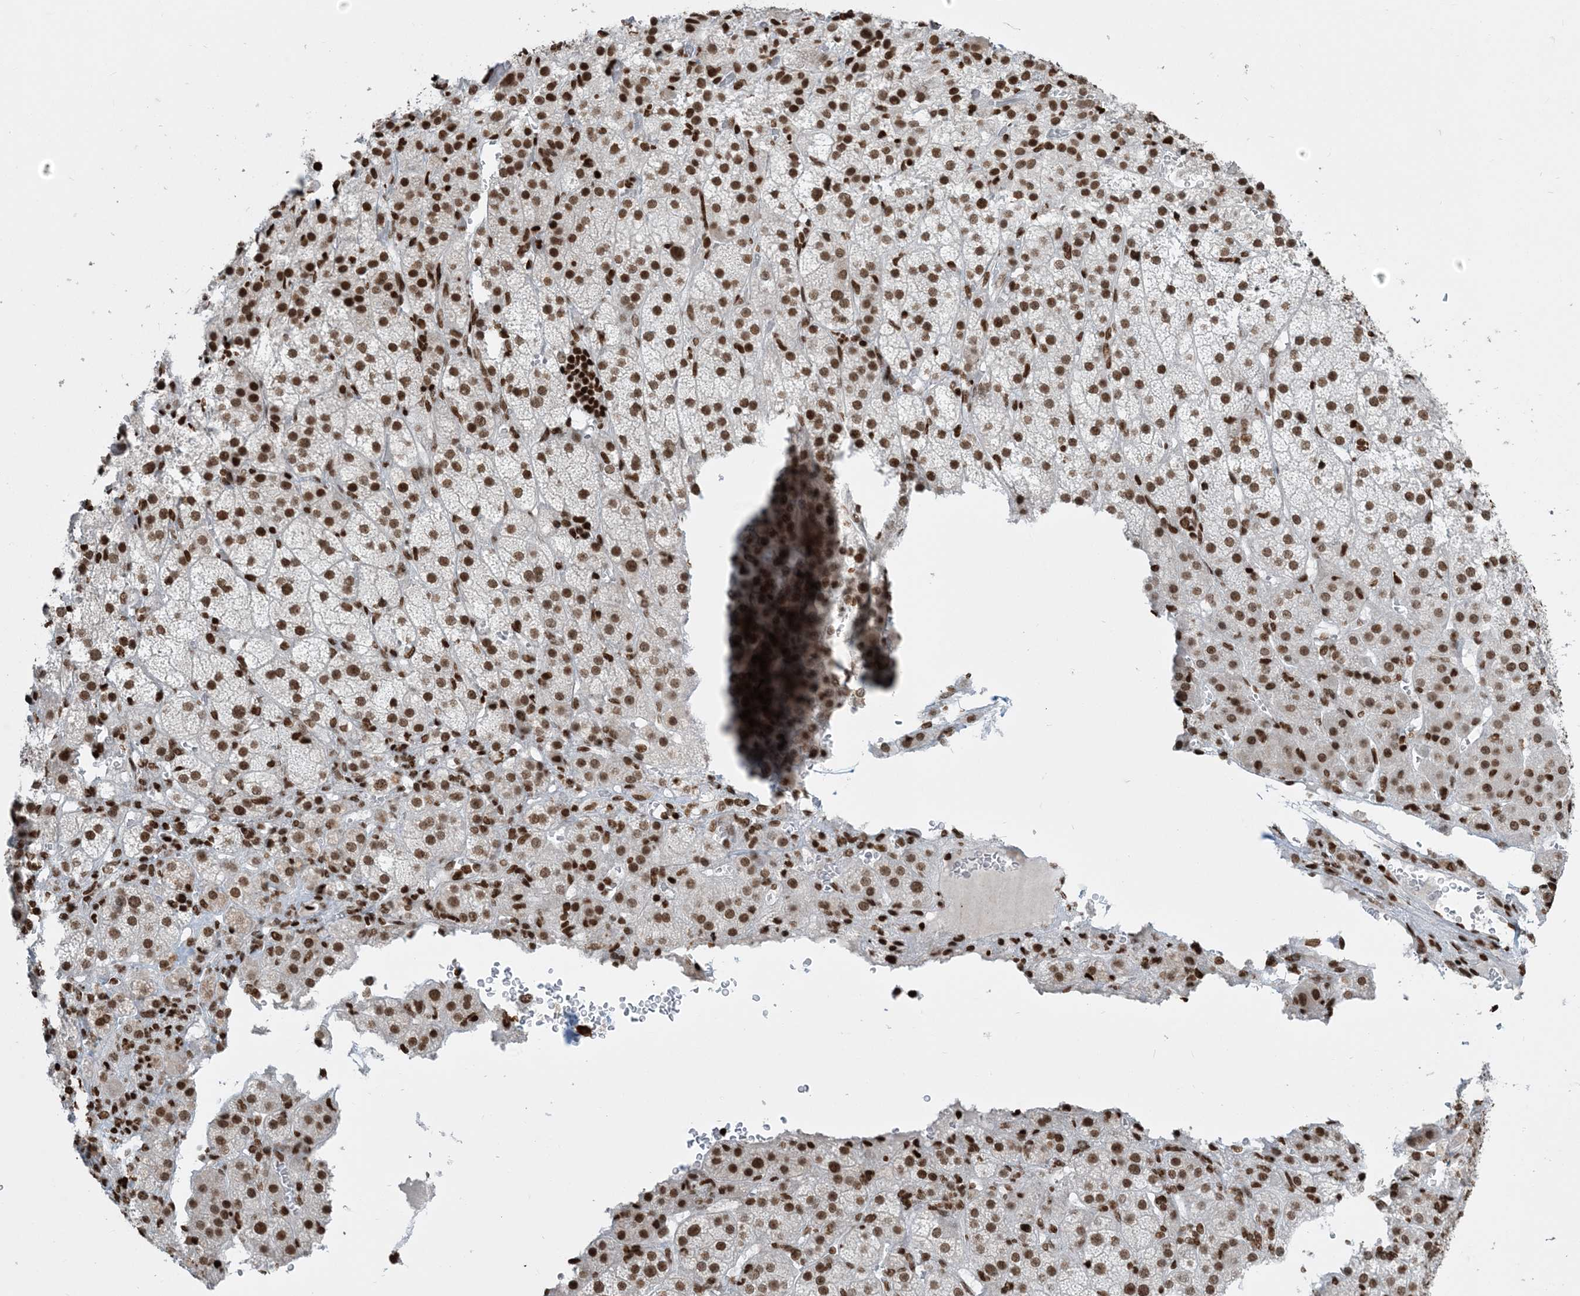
{"staining": {"intensity": "moderate", "quantity": ">75%", "location": "nuclear"}, "tissue": "adrenal gland", "cell_type": "Glandular cells", "image_type": "normal", "snomed": [{"axis": "morphology", "description": "Normal tissue, NOS"}, {"axis": "topography", "description": "Adrenal gland"}], "caption": "Protein staining of unremarkable adrenal gland demonstrates moderate nuclear staining in about >75% of glandular cells.", "gene": "H3", "patient": {"sex": "female", "age": 57}}